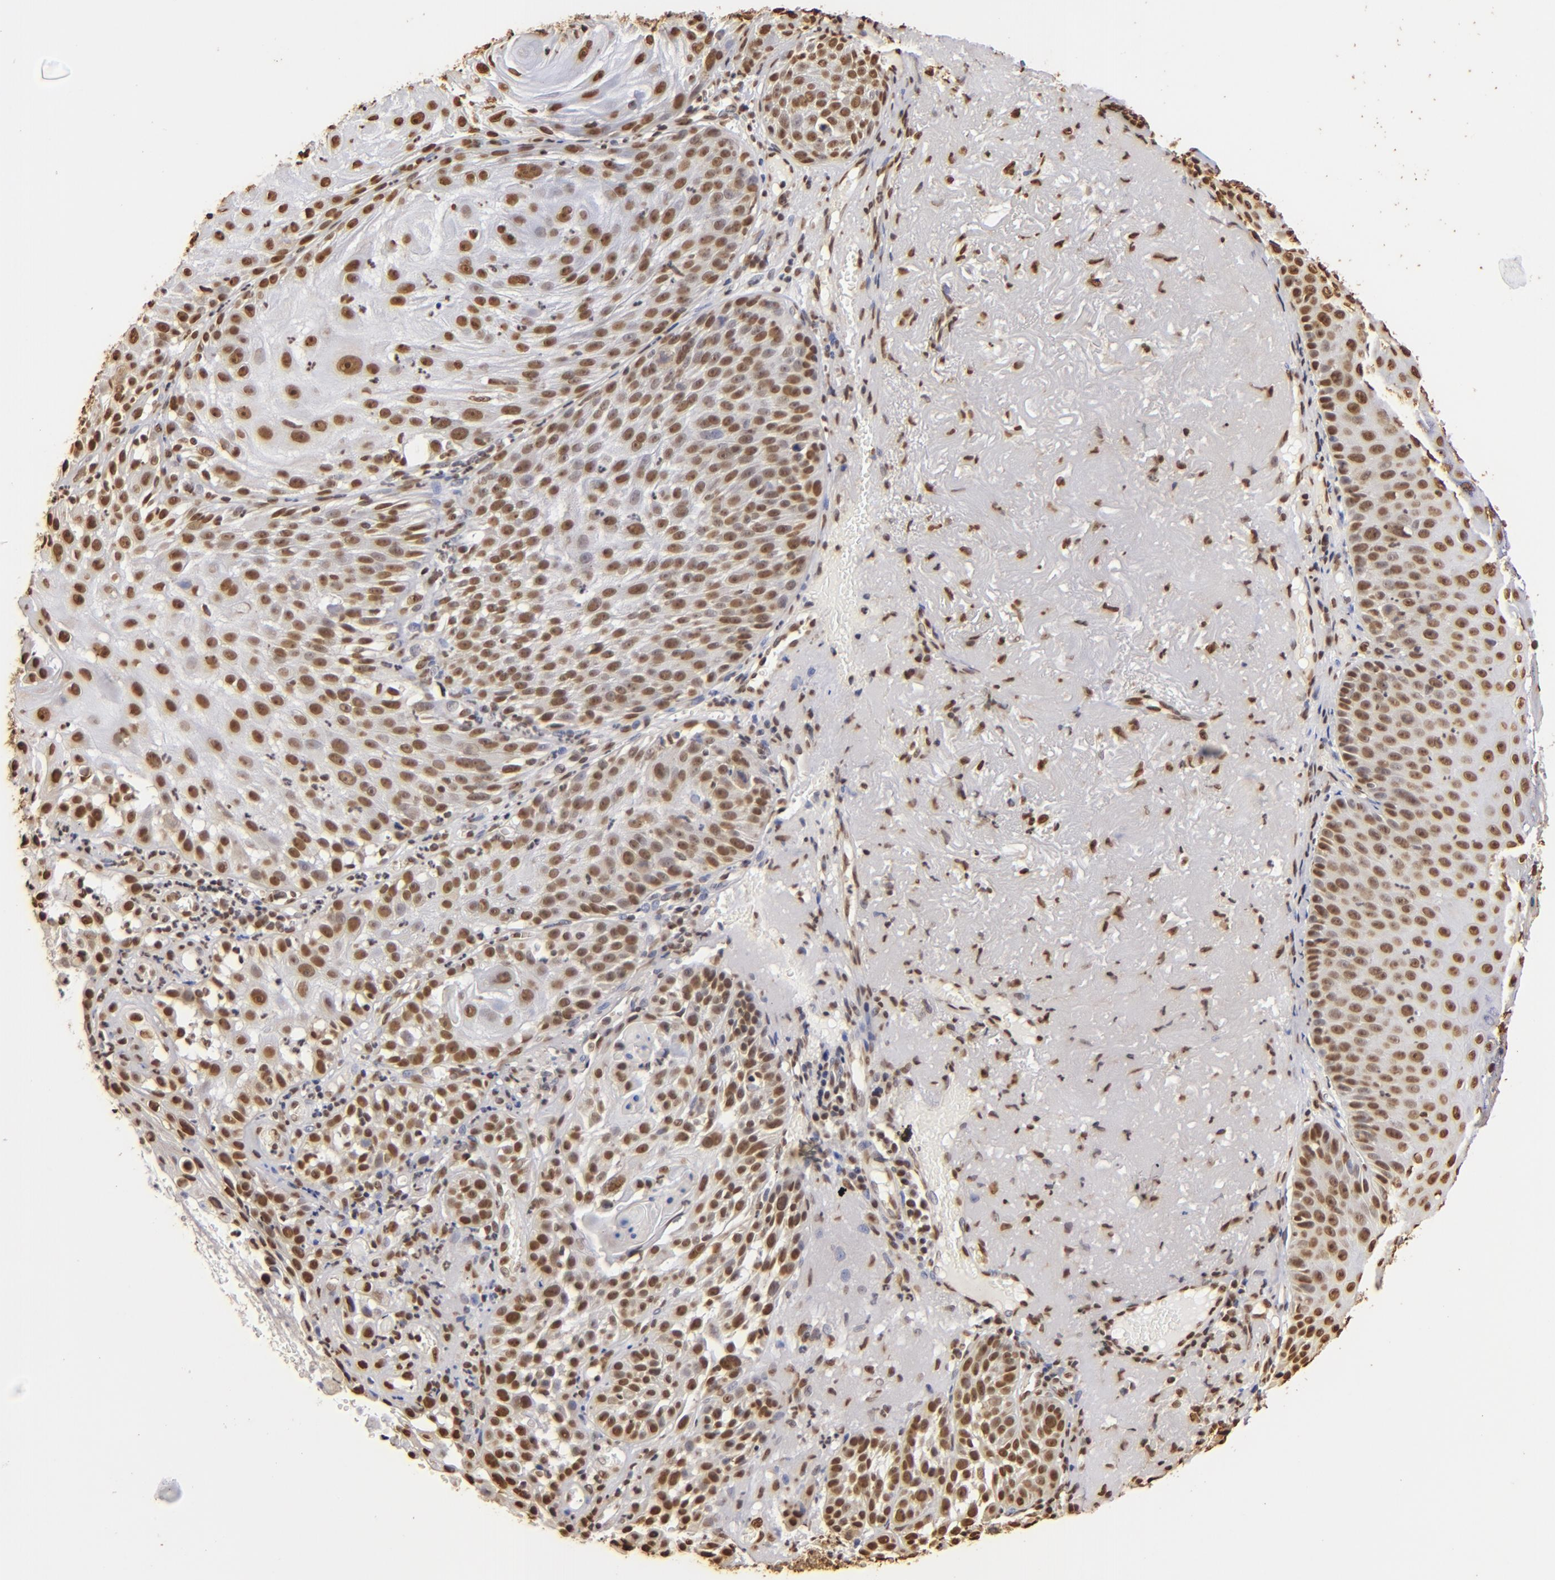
{"staining": {"intensity": "strong", "quantity": ">75%", "location": "nuclear"}, "tissue": "skin cancer", "cell_type": "Tumor cells", "image_type": "cancer", "snomed": [{"axis": "morphology", "description": "Squamous cell carcinoma, NOS"}, {"axis": "topography", "description": "Skin"}], "caption": "The micrograph reveals a brown stain indicating the presence of a protein in the nuclear of tumor cells in squamous cell carcinoma (skin).", "gene": "ILF3", "patient": {"sex": "female", "age": 89}}